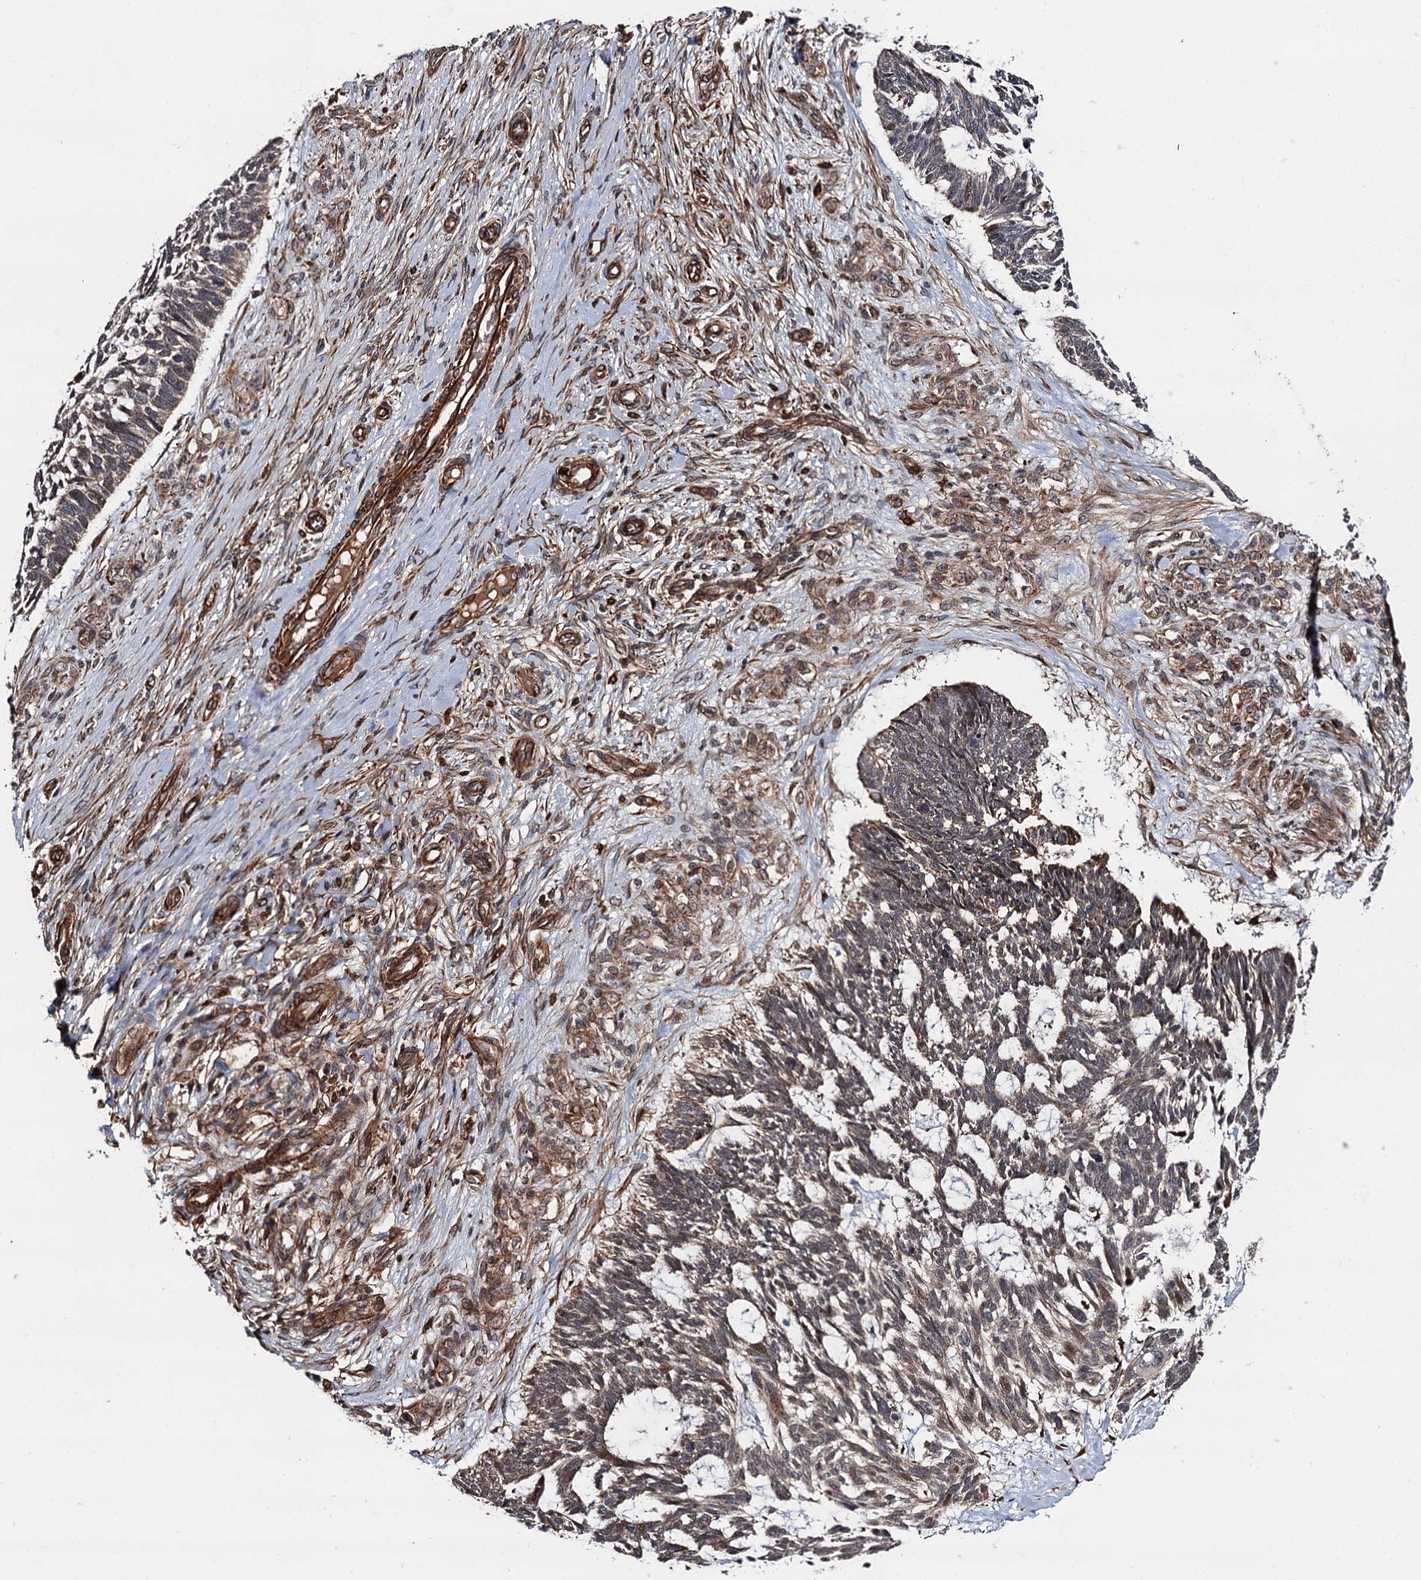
{"staining": {"intensity": "weak", "quantity": "25%-75%", "location": "cytoplasmic/membranous,nuclear"}, "tissue": "skin cancer", "cell_type": "Tumor cells", "image_type": "cancer", "snomed": [{"axis": "morphology", "description": "Basal cell carcinoma"}, {"axis": "topography", "description": "Skin"}], "caption": "A high-resolution micrograph shows immunohistochemistry (IHC) staining of skin cancer (basal cell carcinoma), which reveals weak cytoplasmic/membranous and nuclear positivity in approximately 25%-75% of tumor cells.", "gene": "FSIP1", "patient": {"sex": "male", "age": 88}}